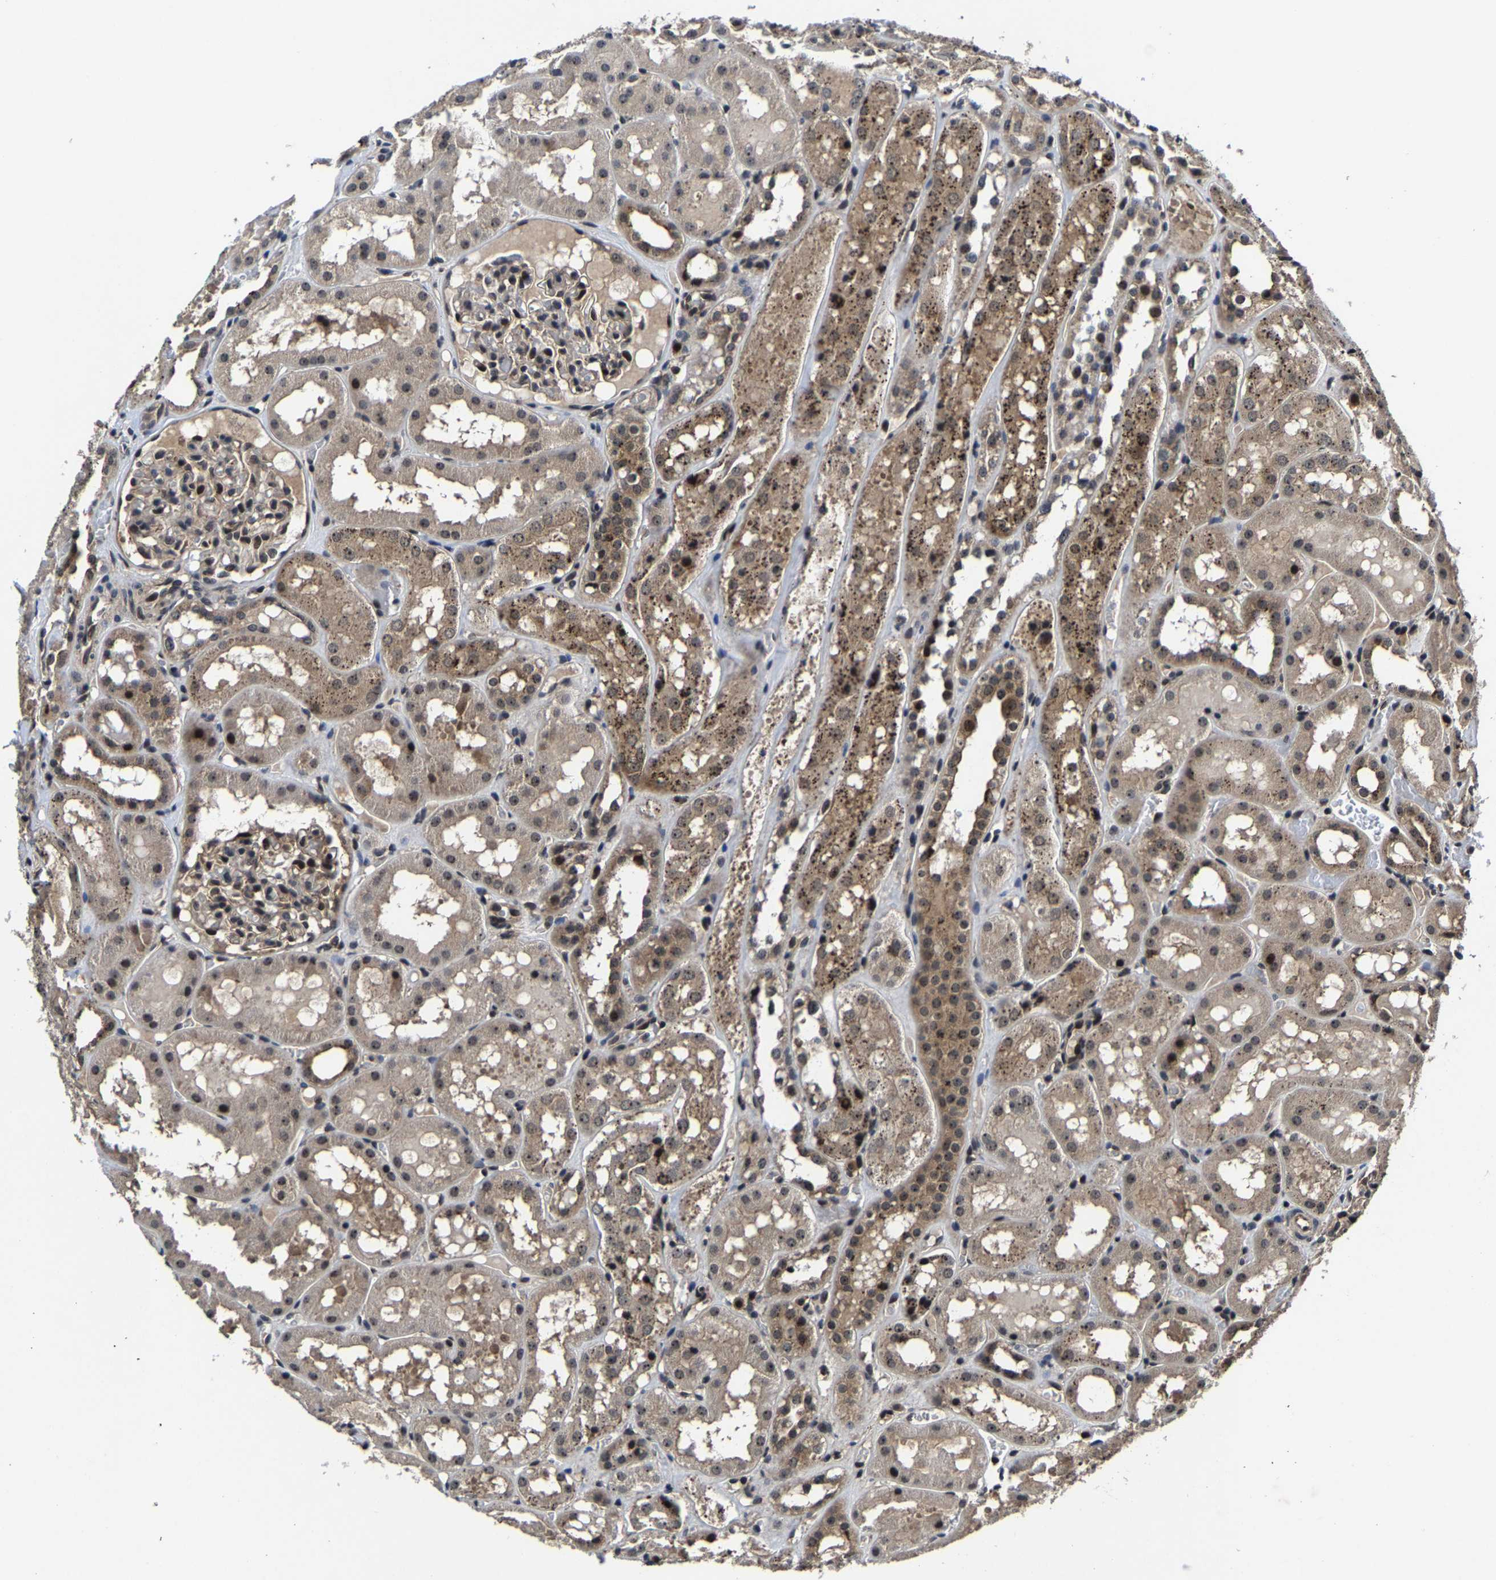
{"staining": {"intensity": "weak", "quantity": "<25%", "location": "cytoplasmic/membranous,nuclear"}, "tissue": "kidney", "cell_type": "Cells in glomeruli", "image_type": "normal", "snomed": [{"axis": "morphology", "description": "Normal tissue, NOS"}, {"axis": "topography", "description": "Kidney"}, {"axis": "topography", "description": "Urinary bladder"}], "caption": "DAB (3,3'-diaminobenzidine) immunohistochemical staining of unremarkable kidney reveals no significant positivity in cells in glomeruli.", "gene": "ZCCHC7", "patient": {"sex": "male", "age": 16}}